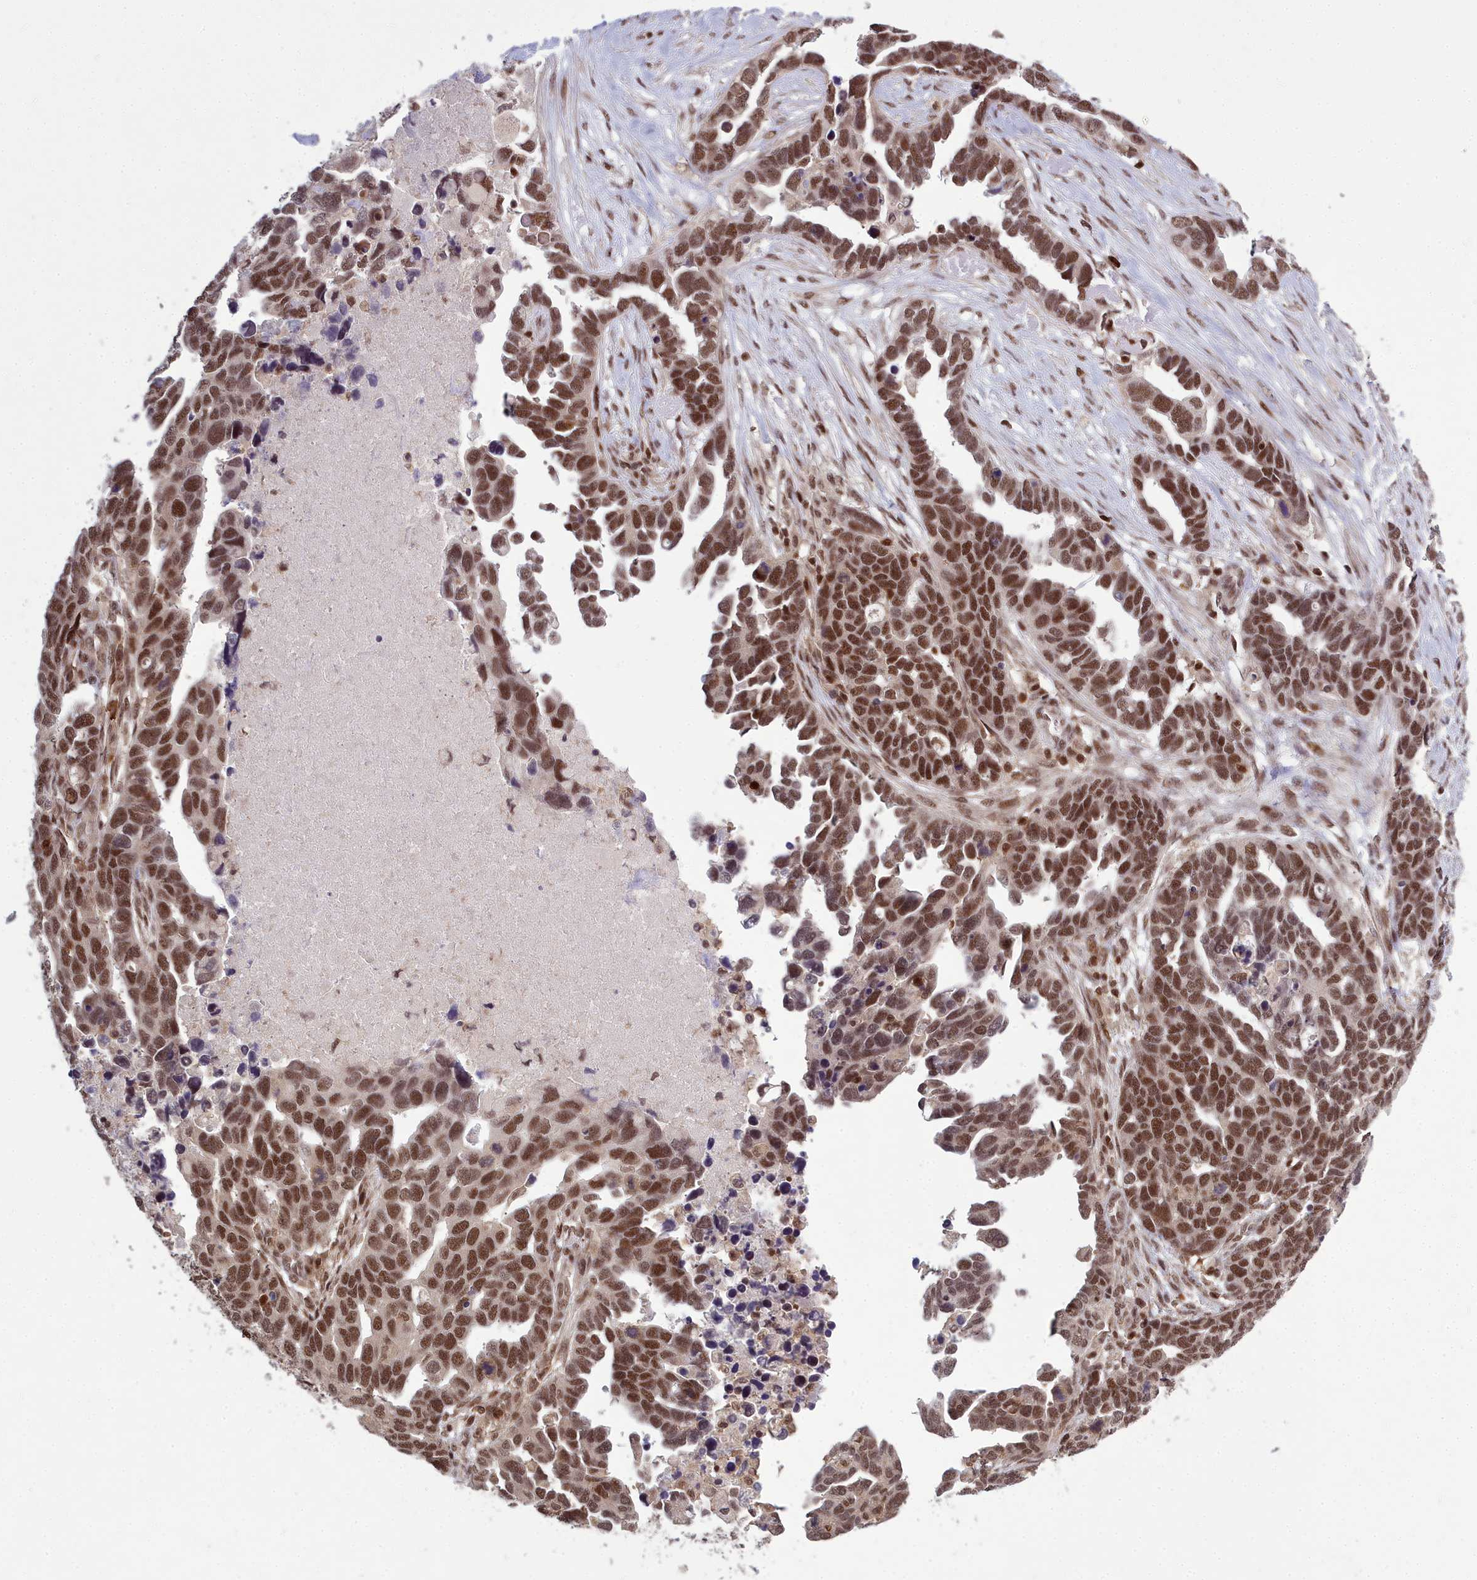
{"staining": {"intensity": "moderate", "quantity": ">75%", "location": "nuclear"}, "tissue": "ovarian cancer", "cell_type": "Tumor cells", "image_type": "cancer", "snomed": [{"axis": "morphology", "description": "Cystadenocarcinoma, serous, NOS"}, {"axis": "topography", "description": "Ovary"}], "caption": "Moderate nuclear protein staining is present in approximately >75% of tumor cells in ovarian cancer. (Stains: DAB in brown, nuclei in blue, Microscopy: brightfield microscopy at high magnification).", "gene": "GMEB1", "patient": {"sex": "female", "age": 54}}